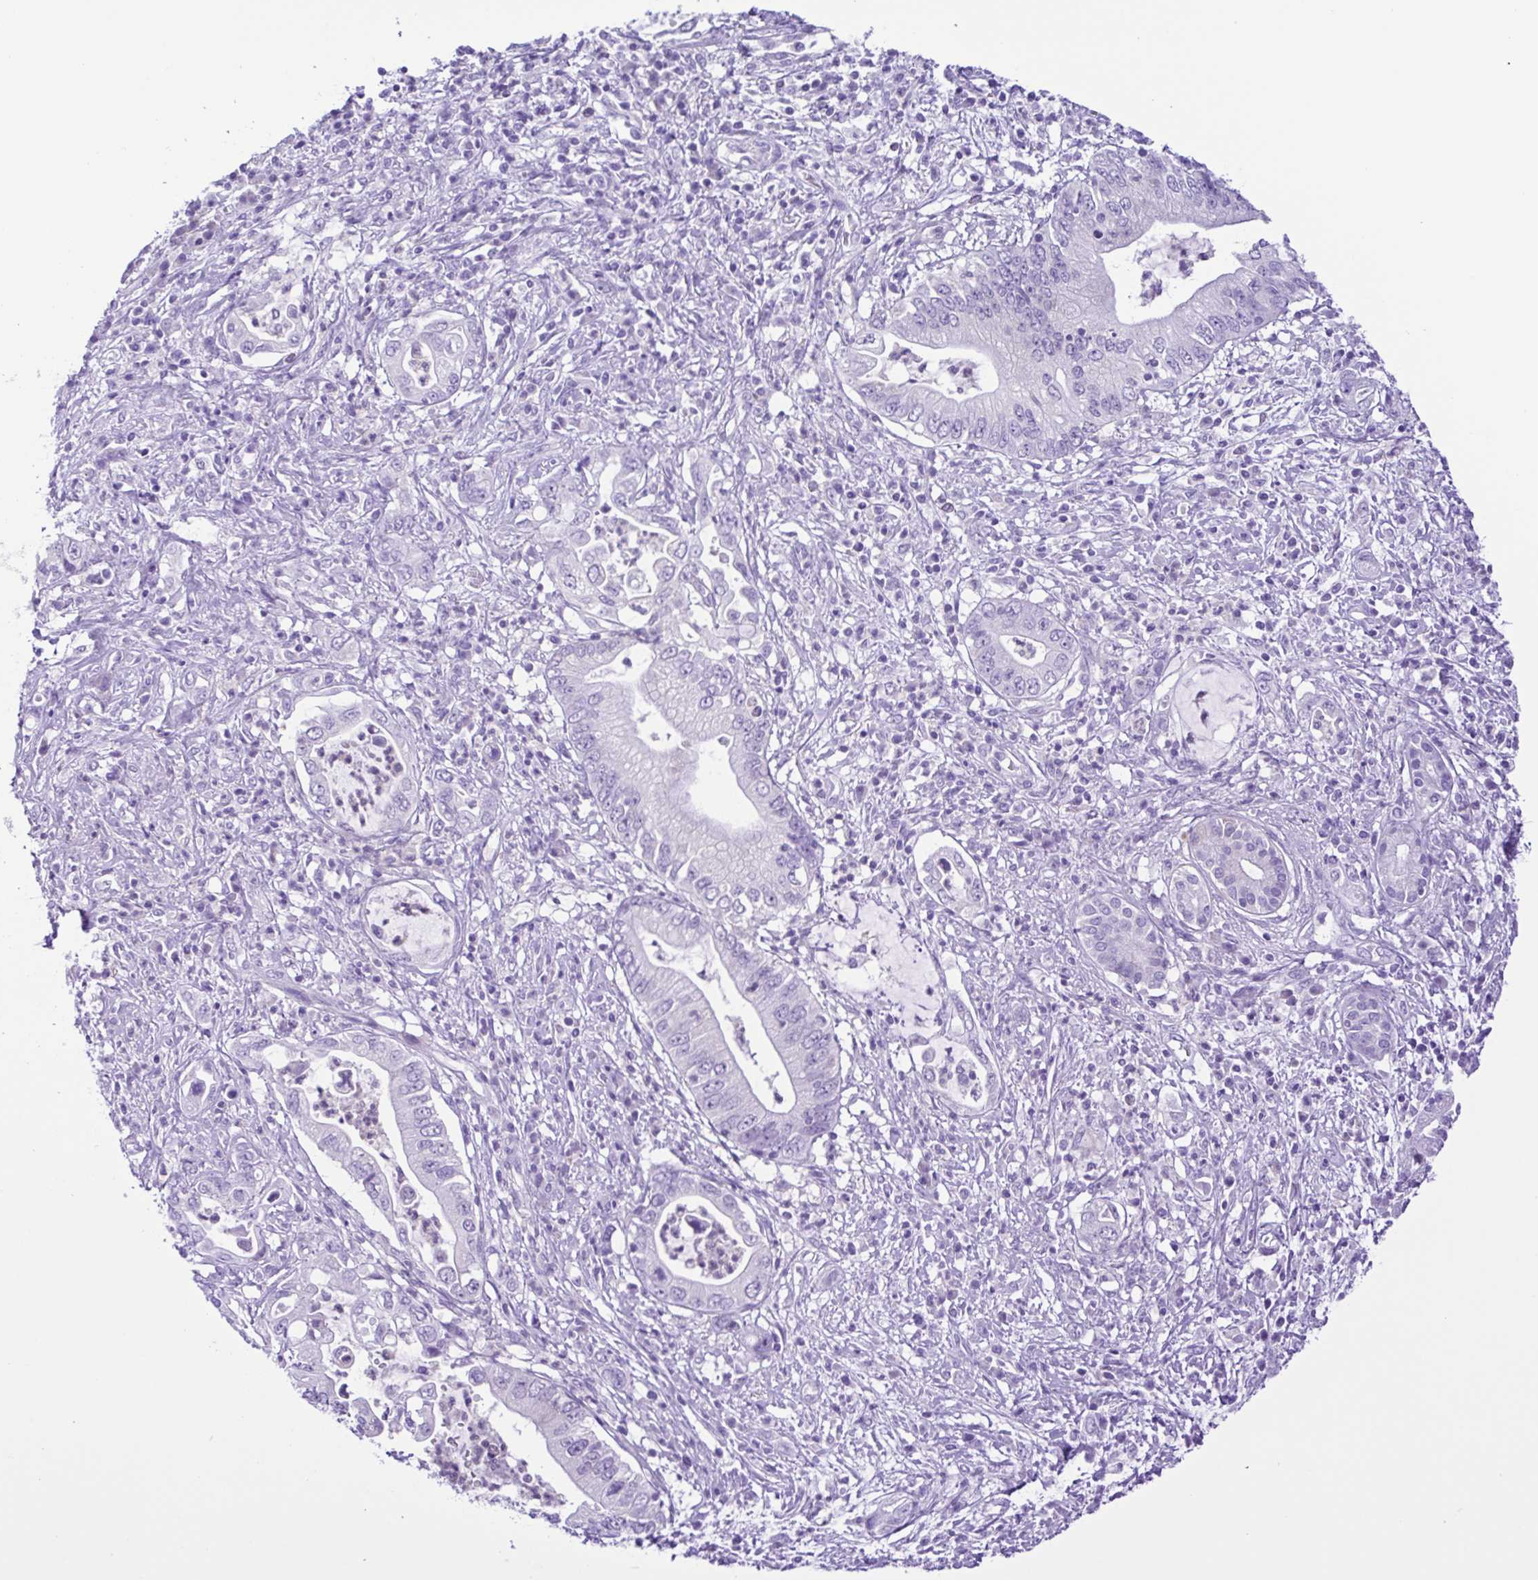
{"staining": {"intensity": "negative", "quantity": "none", "location": "none"}, "tissue": "pancreatic cancer", "cell_type": "Tumor cells", "image_type": "cancer", "snomed": [{"axis": "morphology", "description": "Adenocarcinoma, NOS"}, {"axis": "topography", "description": "Pancreas"}], "caption": "This is an immunohistochemistry (IHC) photomicrograph of adenocarcinoma (pancreatic). There is no expression in tumor cells.", "gene": "SYT1", "patient": {"sex": "female", "age": 72}}